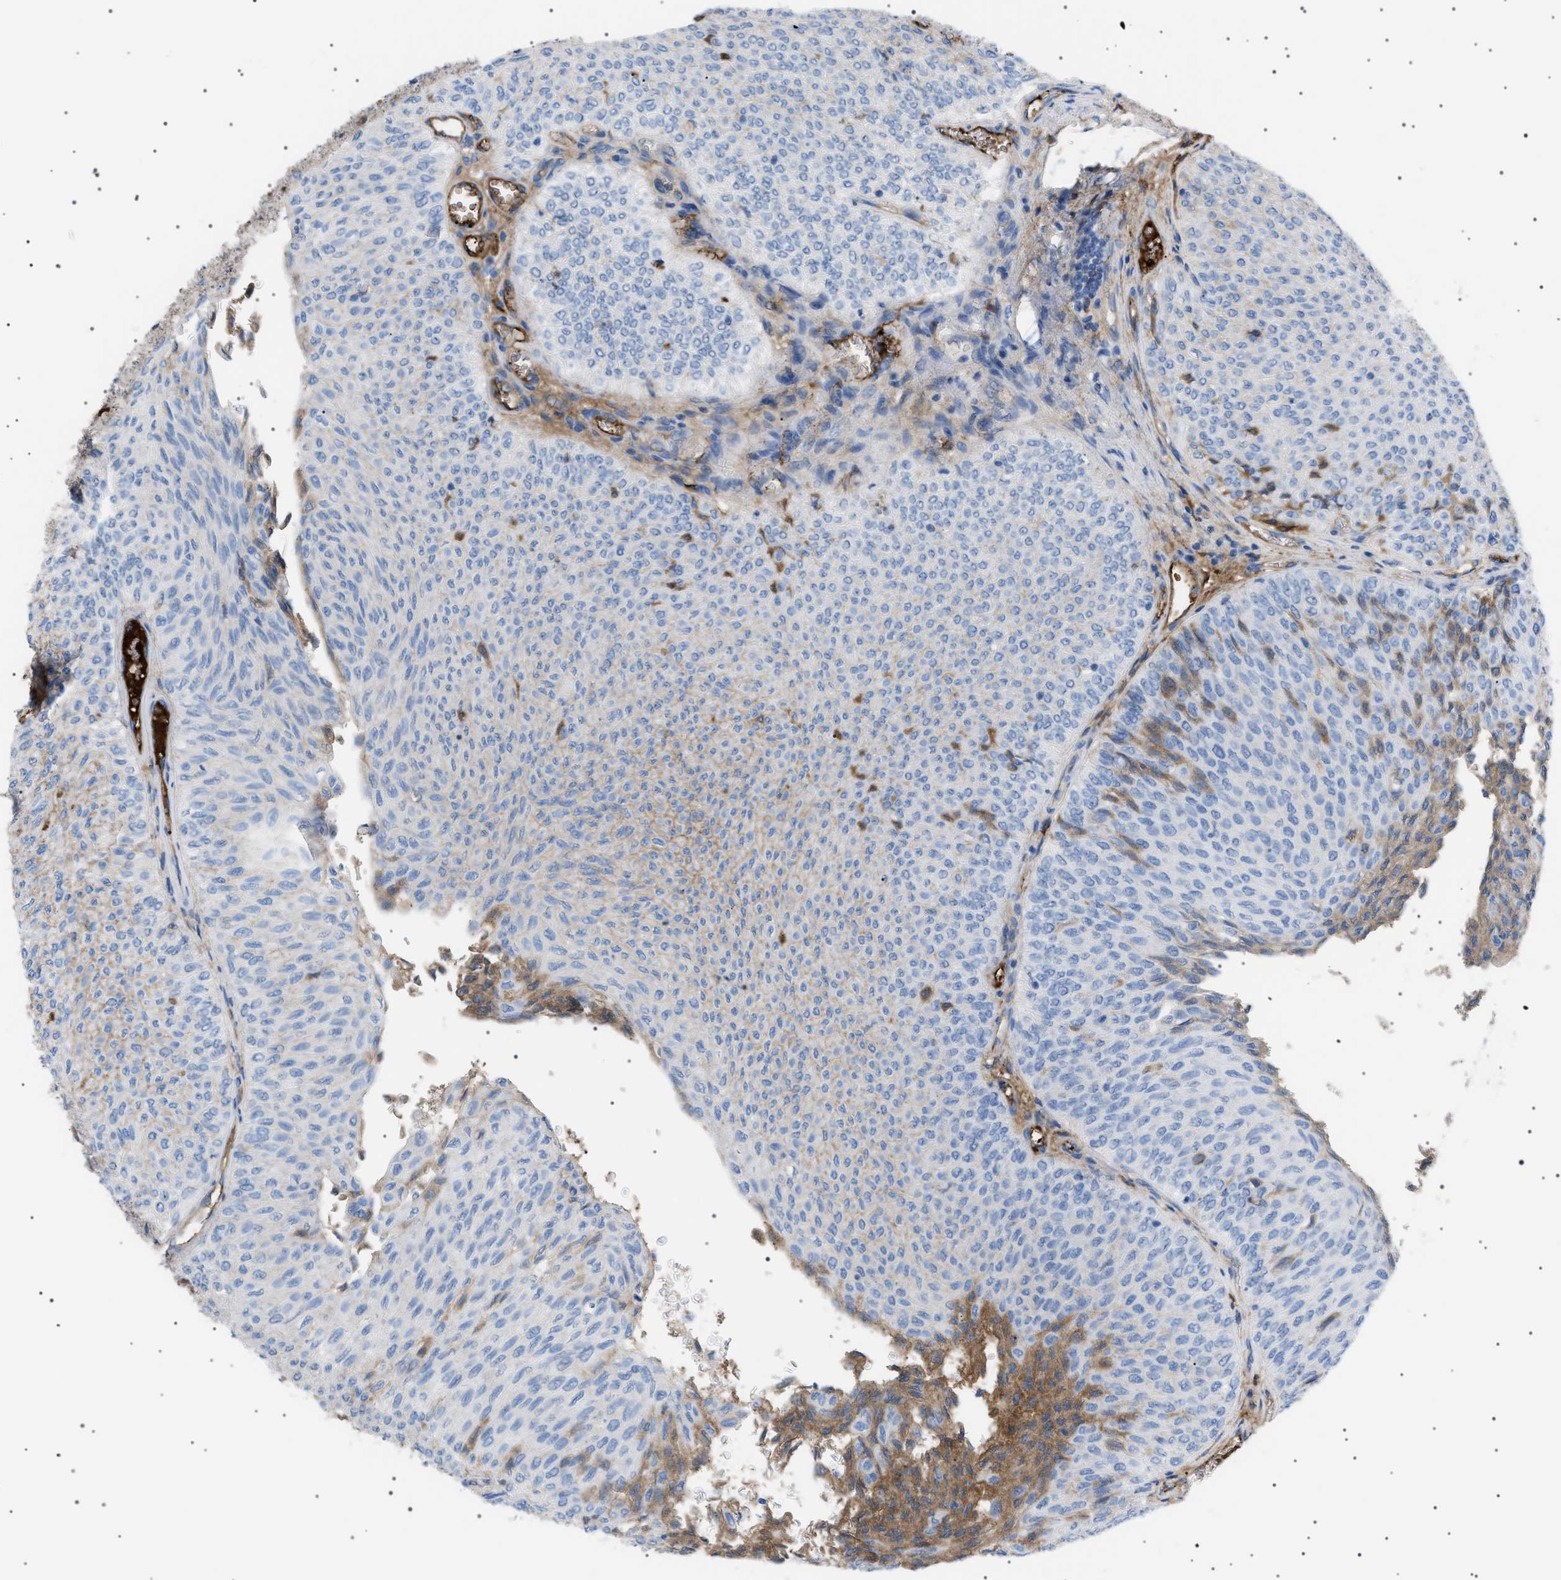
{"staining": {"intensity": "moderate", "quantity": "<25%", "location": "cytoplasmic/membranous"}, "tissue": "urothelial cancer", "cell_type": "Tumor cells", "image_type": "cancer", "snomed": [{"axis": "morphology", "description": "Urothelial carcinoma, Low grade"}, {"axis": "topography", "description": "Urinary bladder"}], "caption": "Immunohistochemical staining of urothelial cancer displays low levels of moderate cytoplasmic/membranous protein positivity in approximately <25% of tumor cells.", "gene": "LPA", "patient": {"sex": "male", "age": 78}}